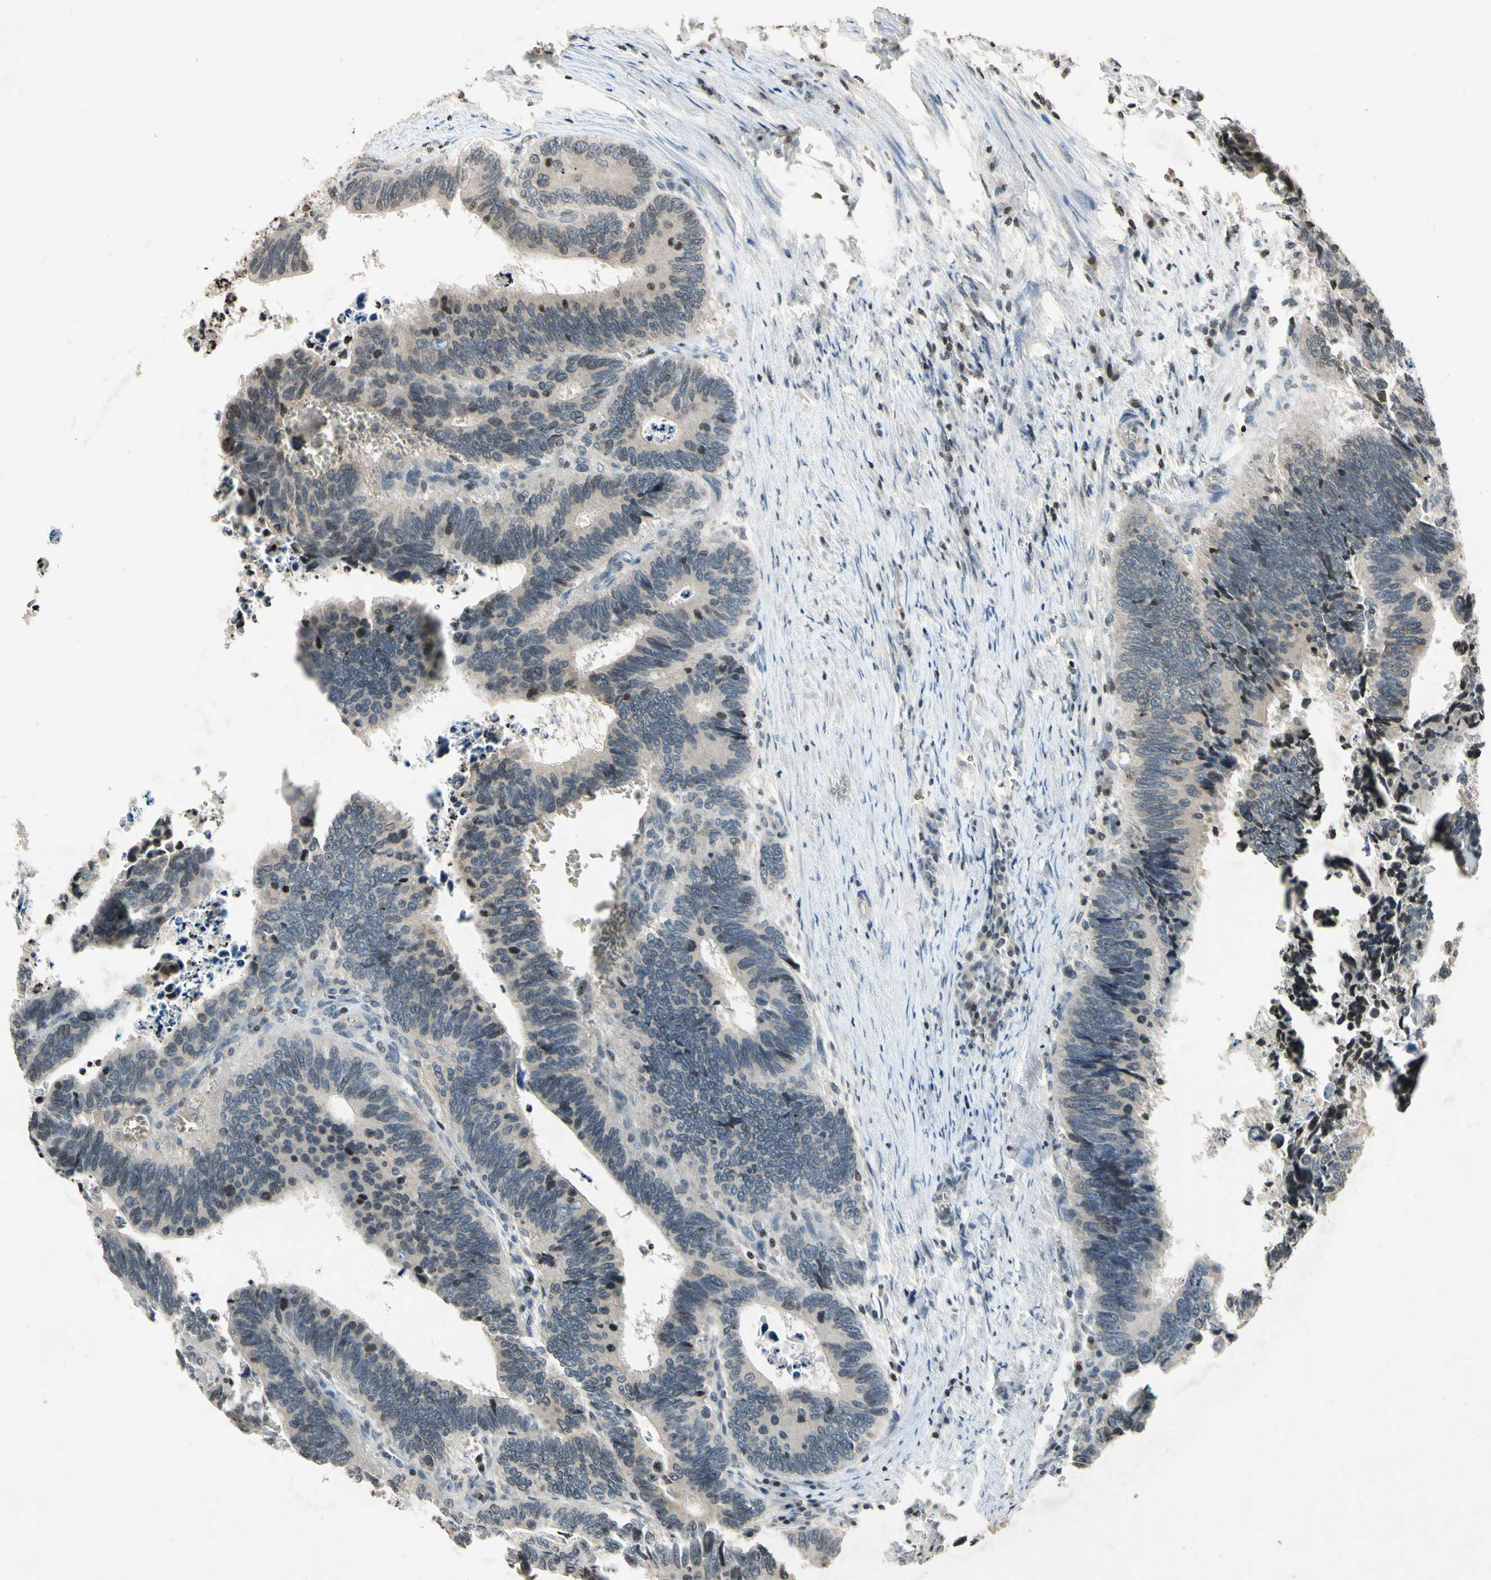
{"staining": {"intensity": "negative", "quantity": "none", "location": "none"}, "tissue": "colorectal cancer", "cell_type": "Tumor cells", "image_type": "cancer", "snomed": [{"axis": "morphology", "description": "Adenocarcinoma, NOS"}, {"axis": "topography", "description": "Colon"}], "caption": "Immunohistochemistry of colorectal cancer (adenocarcinoma) reveals no expression in tumor cells.", "gene": "HOXB3", "patient": {"sex": "male", "age": 72}}